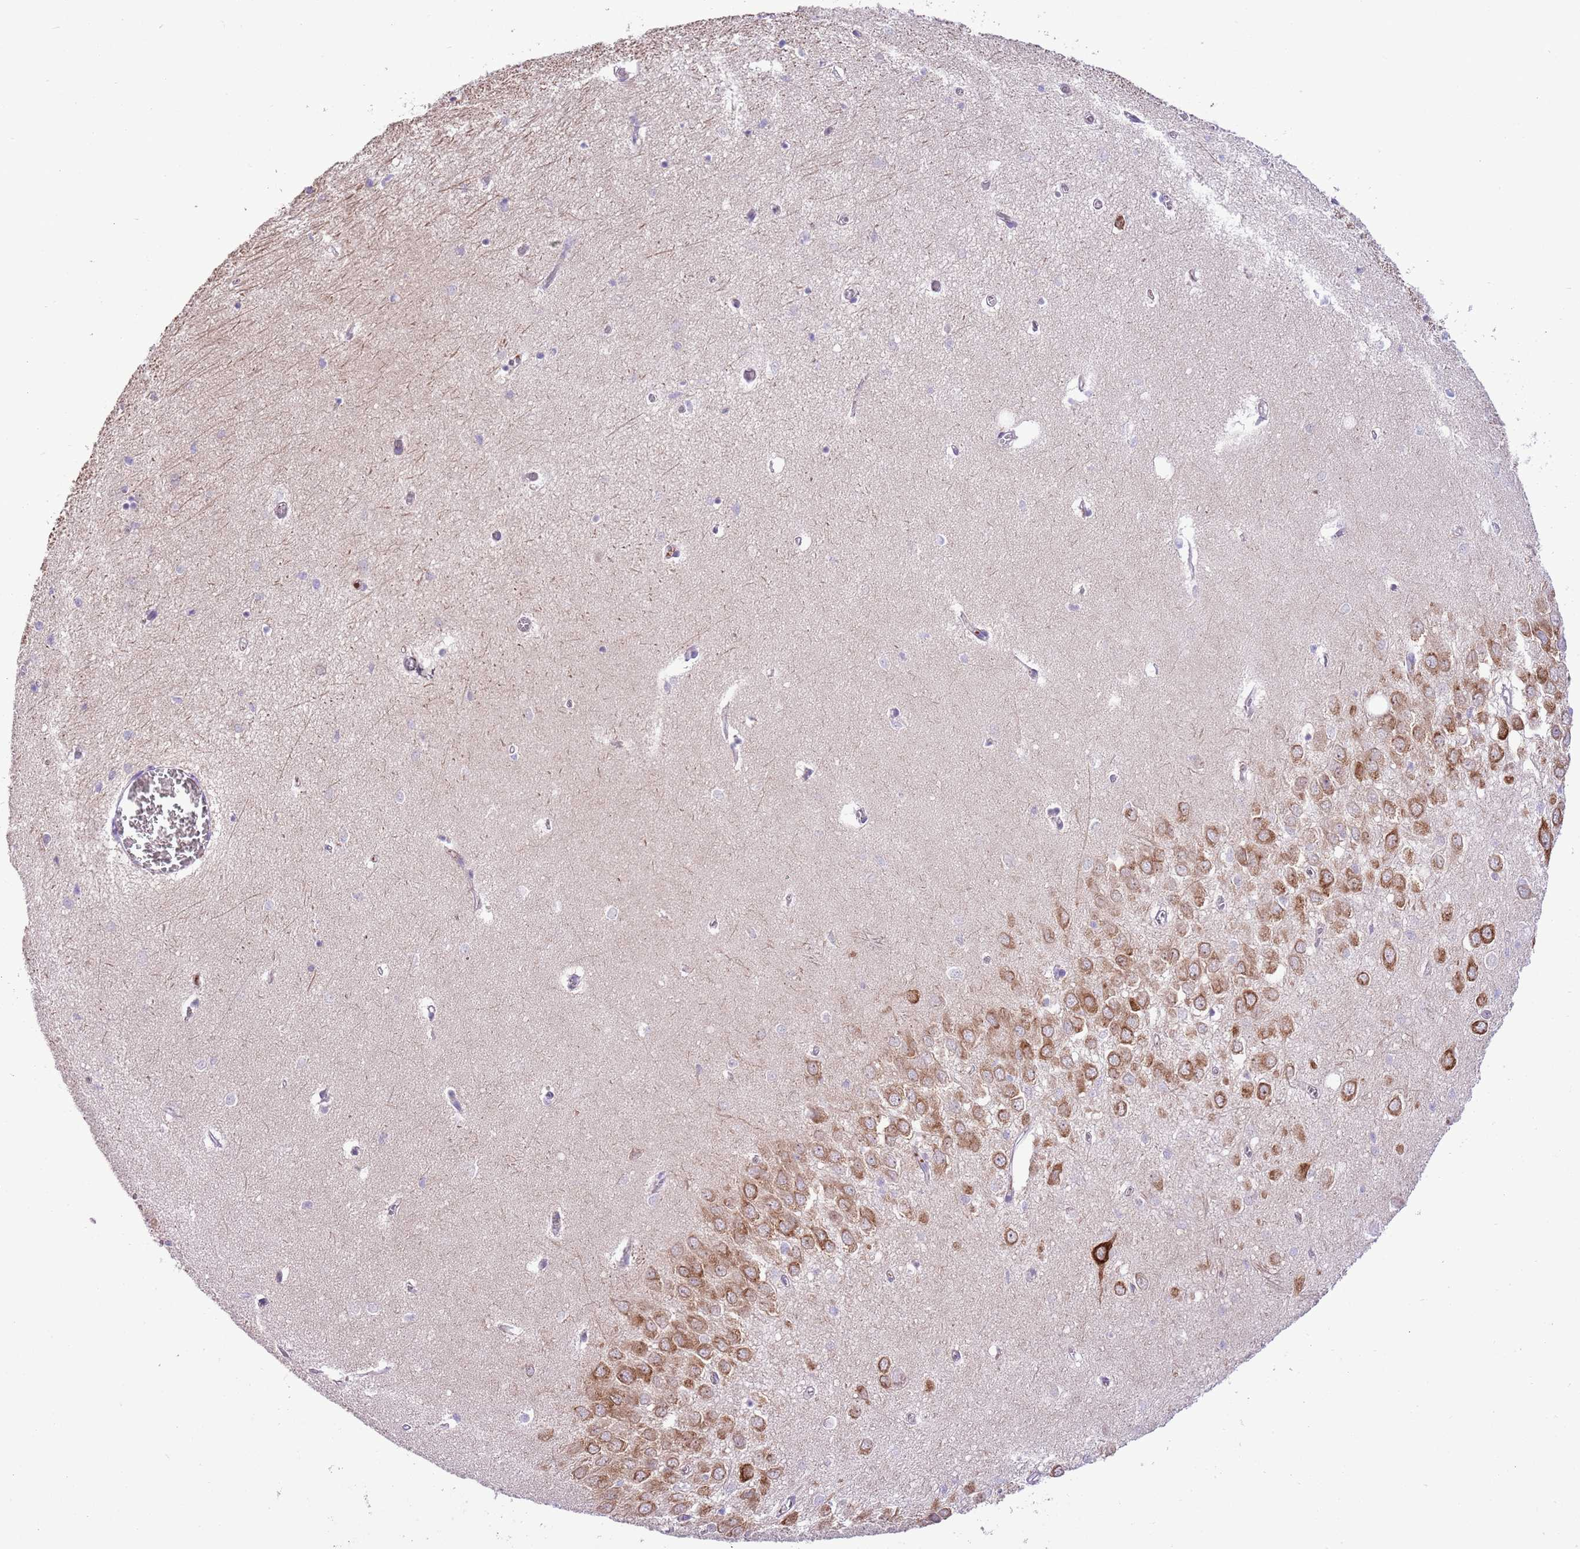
{"staining": {"intensity": "negative", "quantity": "none", "location": "none"}, "tissue": "hippocampus", "cell_type": "Glial cells", "image_type": "normal", "snomed": [{"axis": "morphology", "description": "Normal tissue, NOS"}, {"axis": "topography", "description": "Hippocampus"}], "caption": "DAB (3,3'-diaminobenzidine) immunohistochemical staining of benign human hippocampus shows no significant staining in glial cells.", "gene": "FBRSL1", "patient": {"sex": "female", "age": 64}}